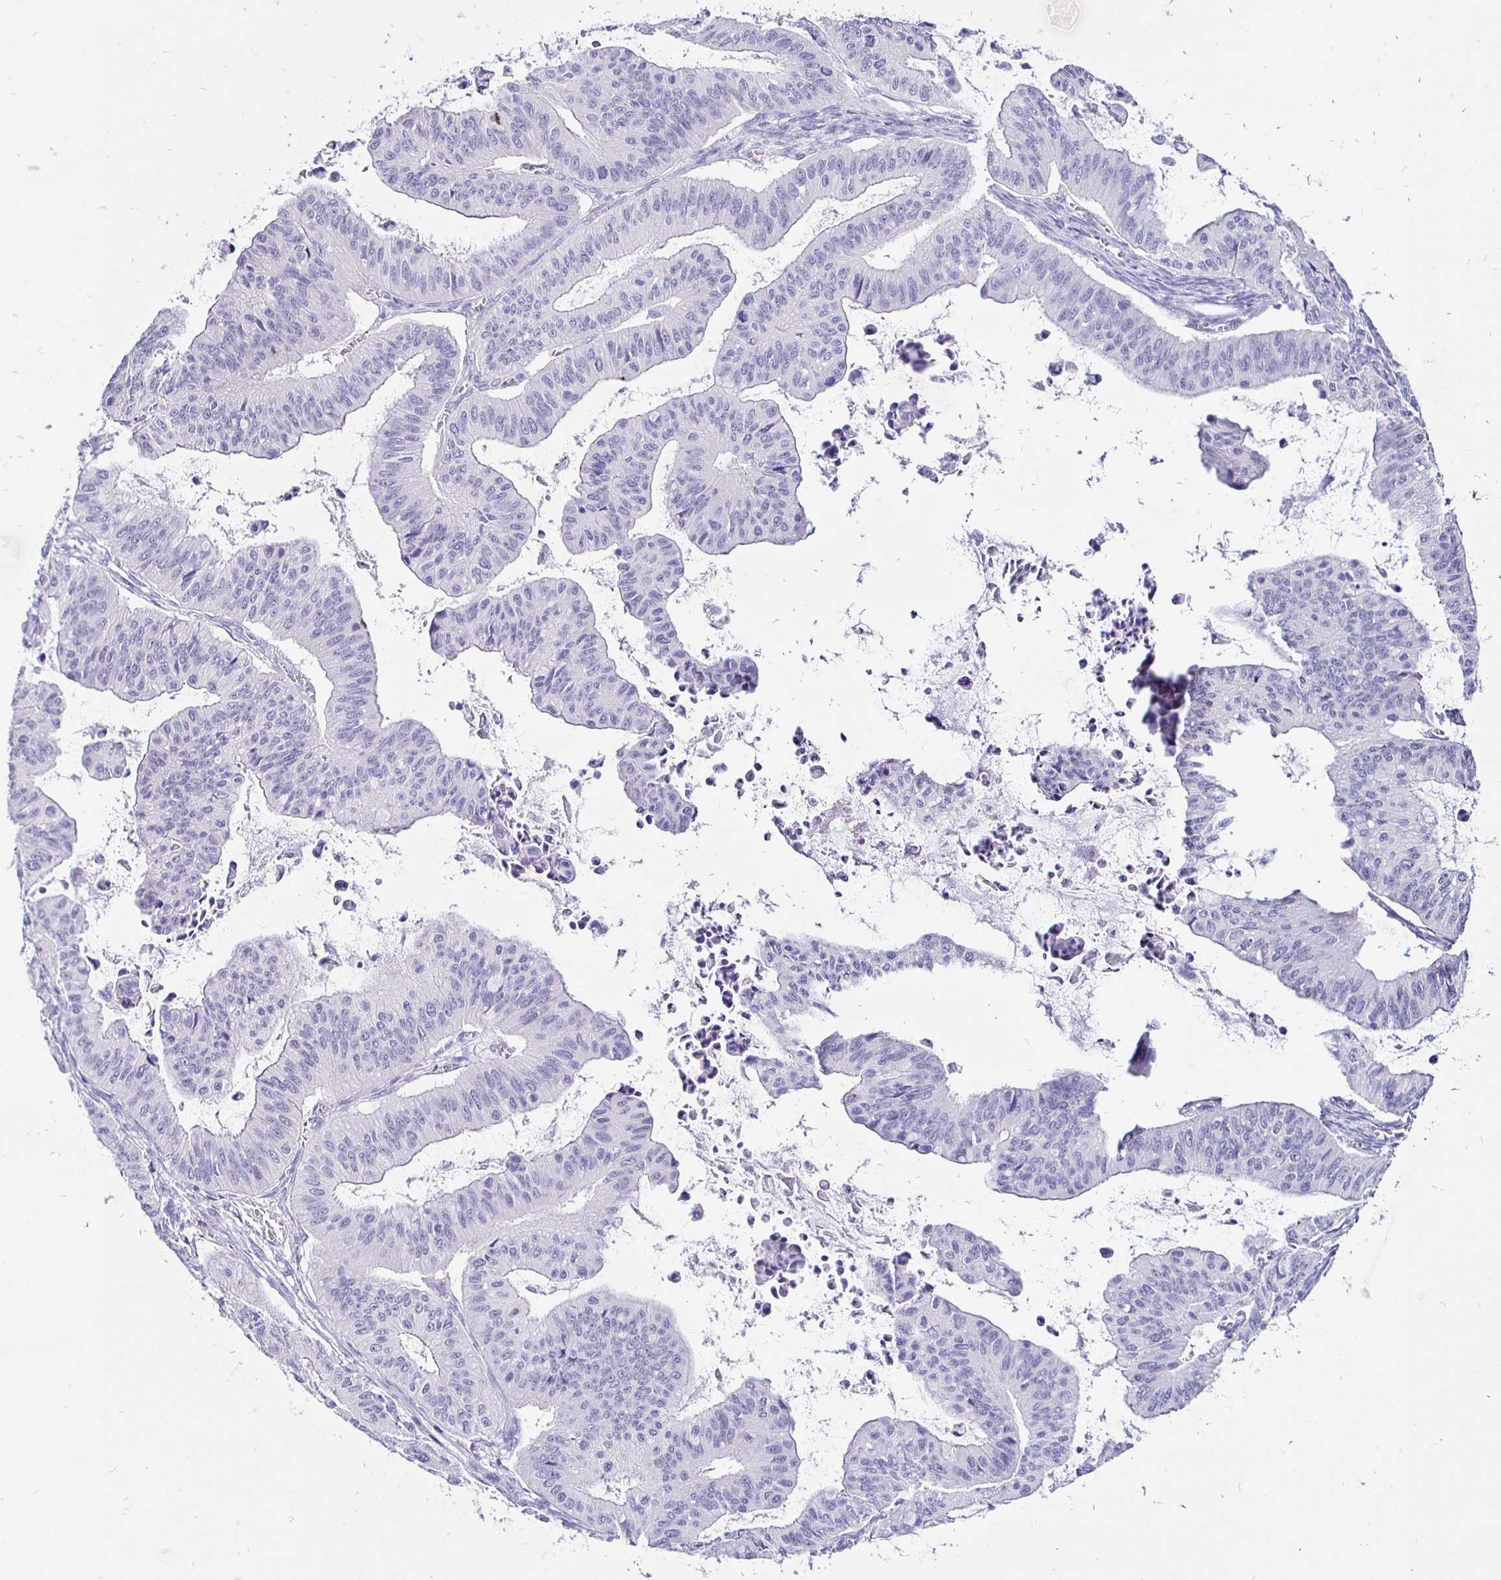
{"staining": {"intensity": "negative", "quantity": "none", "location": "none"}, "tissue": "ovarian cancer", "cell_type": "Tumor cells", "image_type": "cancer", "snomed": [{"axis": "morphology", "description": "Cystadenocarcinoma, mucinous, NOS"}, {"axis": "topography", "description": "Ovary"}], "caption": "Immunohistochemical staining of human mucinous cystadenocarcinoma (ovarian) reveals no significant expression in tumor cells. (Stains: DAB immunohistochemistry with hematoxylin counter stain, Microscopy: brightfield microscopy at high magnification).", "gene": "IRGC", "patient": {"sex": "female", "age": 72}}